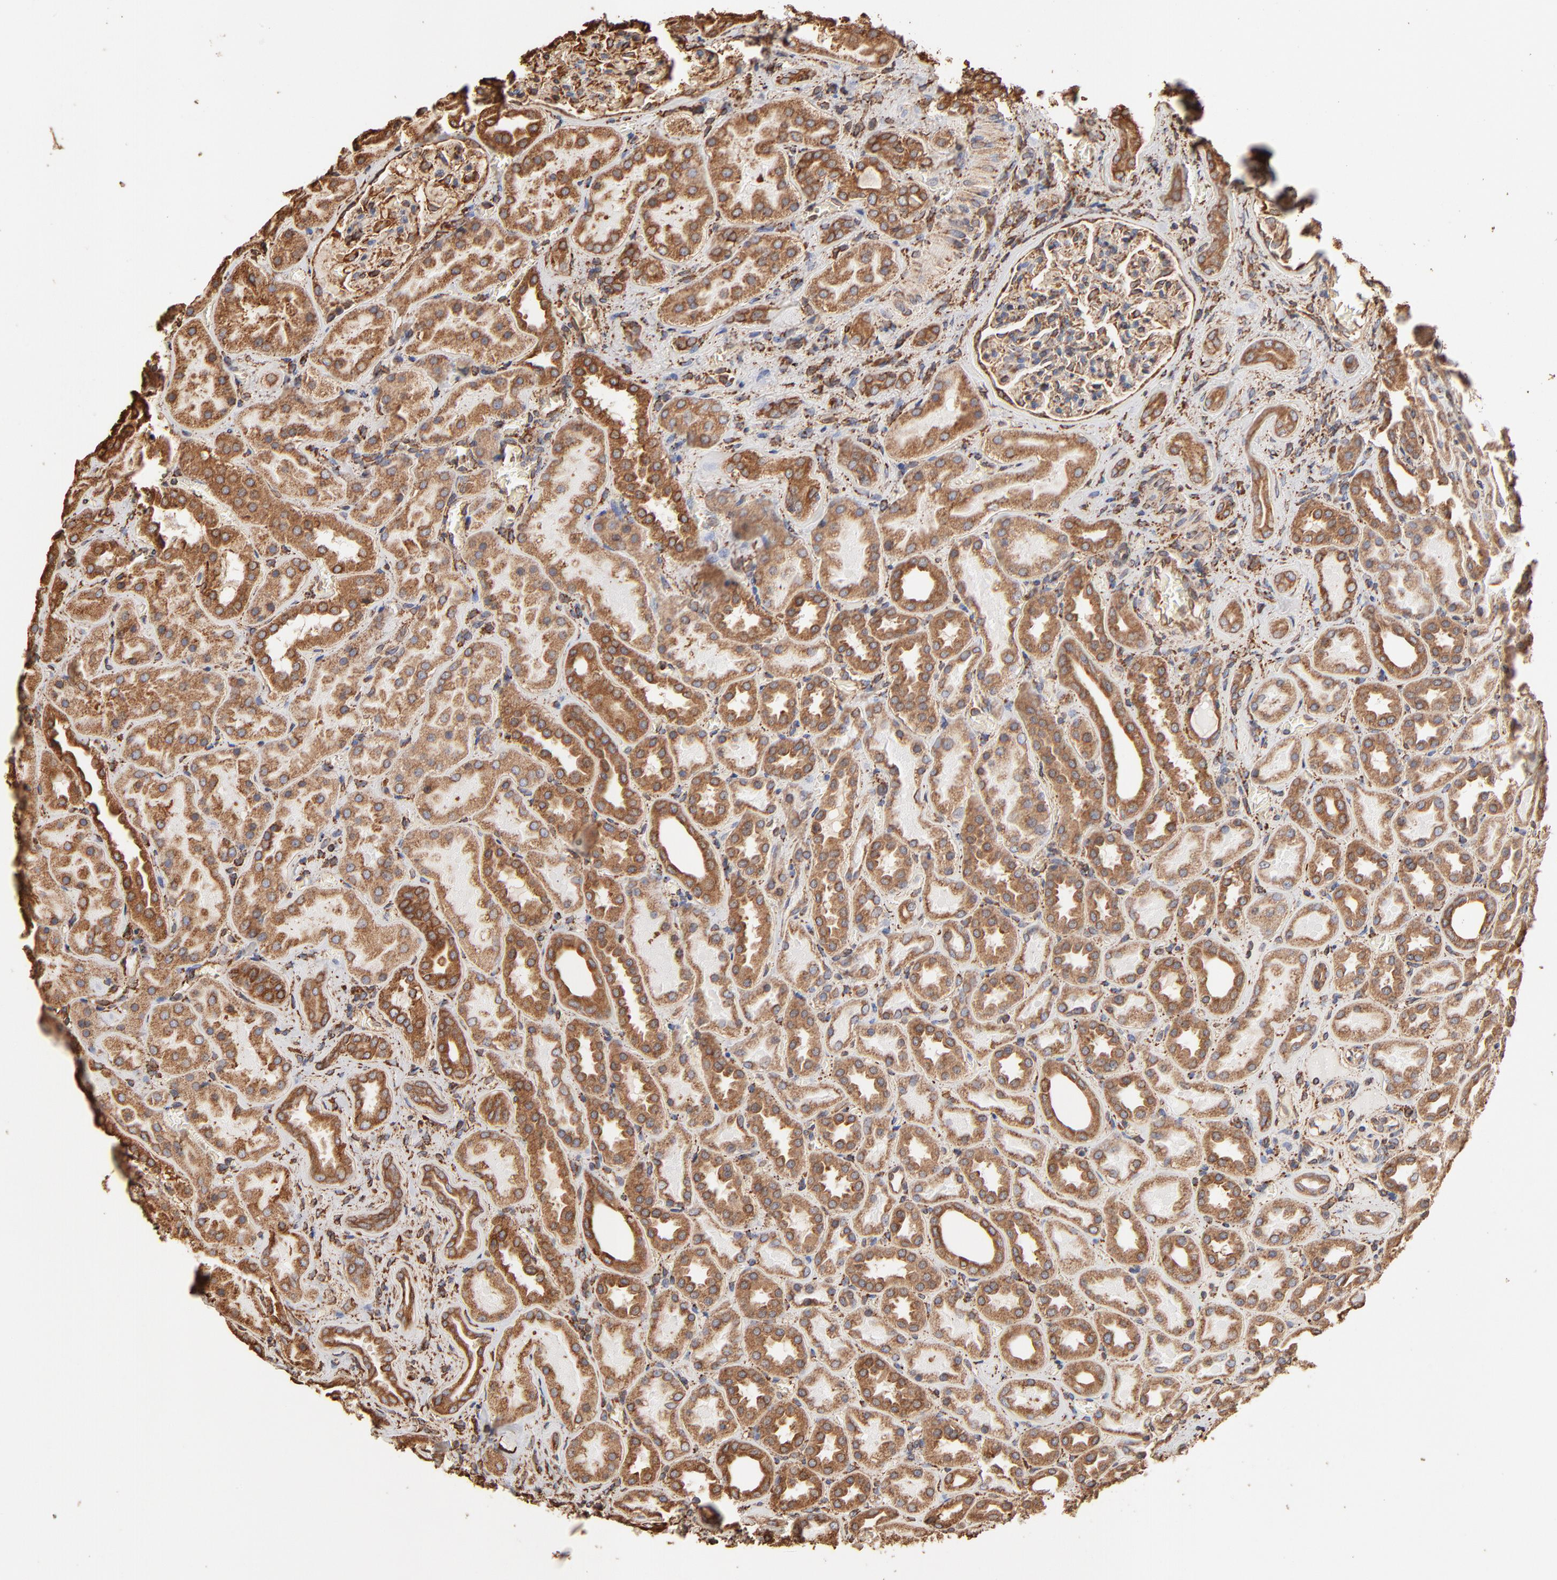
{"staining": {"intensity": "moderate", "quantity": "25%-75%", "location": "cytoplasmic/membranous"}, "tissue": "kidney", "cell_type": "Cells in glomeruli", "image_type": "normal", "snomed": [{"axis": "morphology", "description": "Normal tissue, NOS"}, {"axis": "topography", "description": "Kidney"}], "caption": "Kidney stained for a protein (brown) displays moderate cytoplasmic/membranous positive staining in about 25%-75% of cells in glomeruli.", "gene": "PDIA3", "patient": {"sex": "male", "age": 28}}